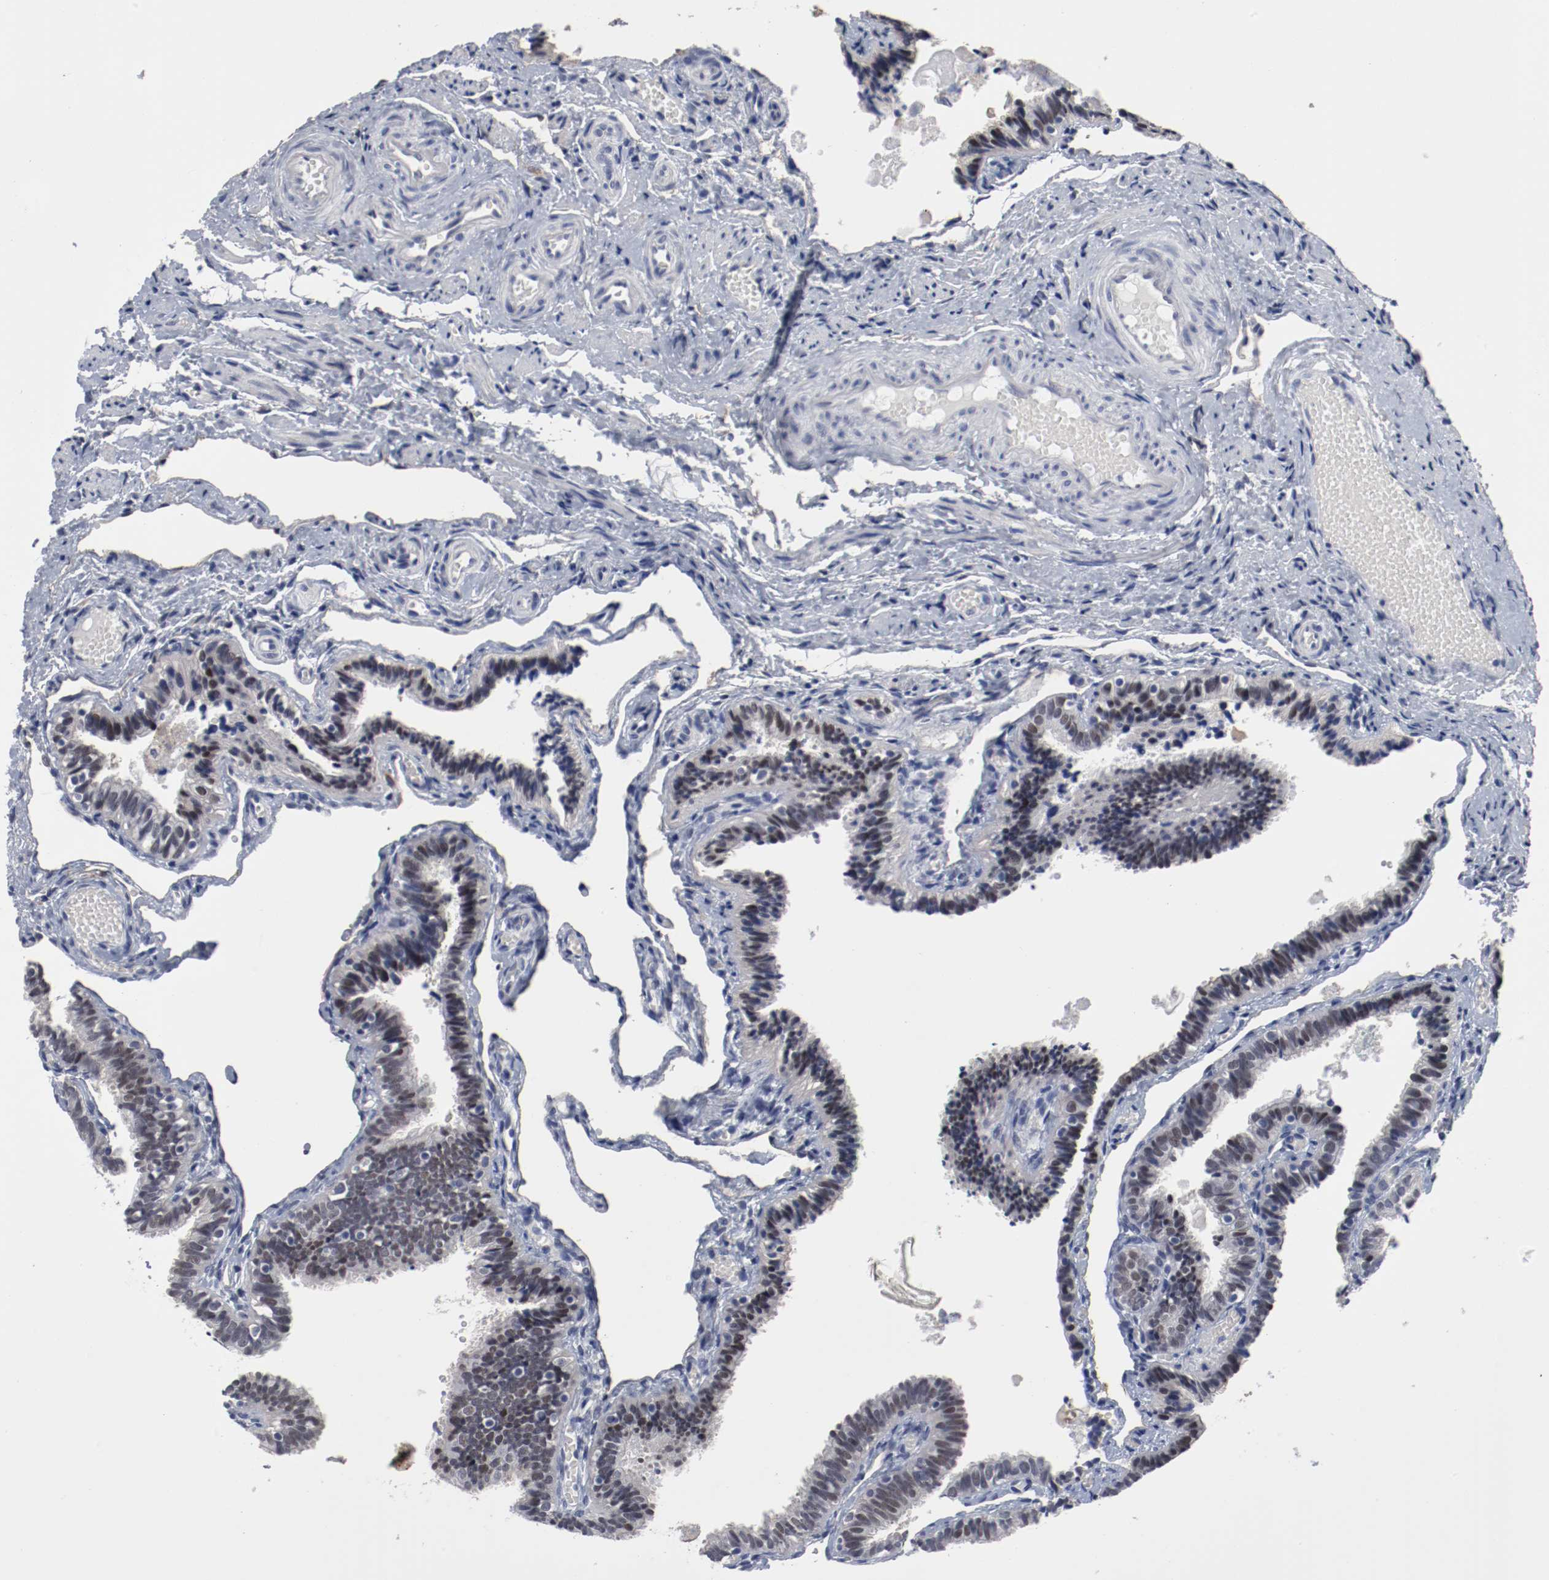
{"staining": {"intensity": "moderate", "quantity": "25%-75%", "location": "nuclear"}, "tissue": "fallopian tube", "cell_type": "Glandular cells", "image_type": "normal", "snomed": [{"axis": "morphology", "description": "Normal tissue, NOS"}, {"axis": "topography", "description": "Fallopian tube"}], "caption": "Immunohistochemistry of benign fallopian tube reveals medium levels of moderate nuclear expression in about 25%-75% of glandular cells.", "gene": "ANKLE2", "patient": {"sex": "female", "age": 46}}